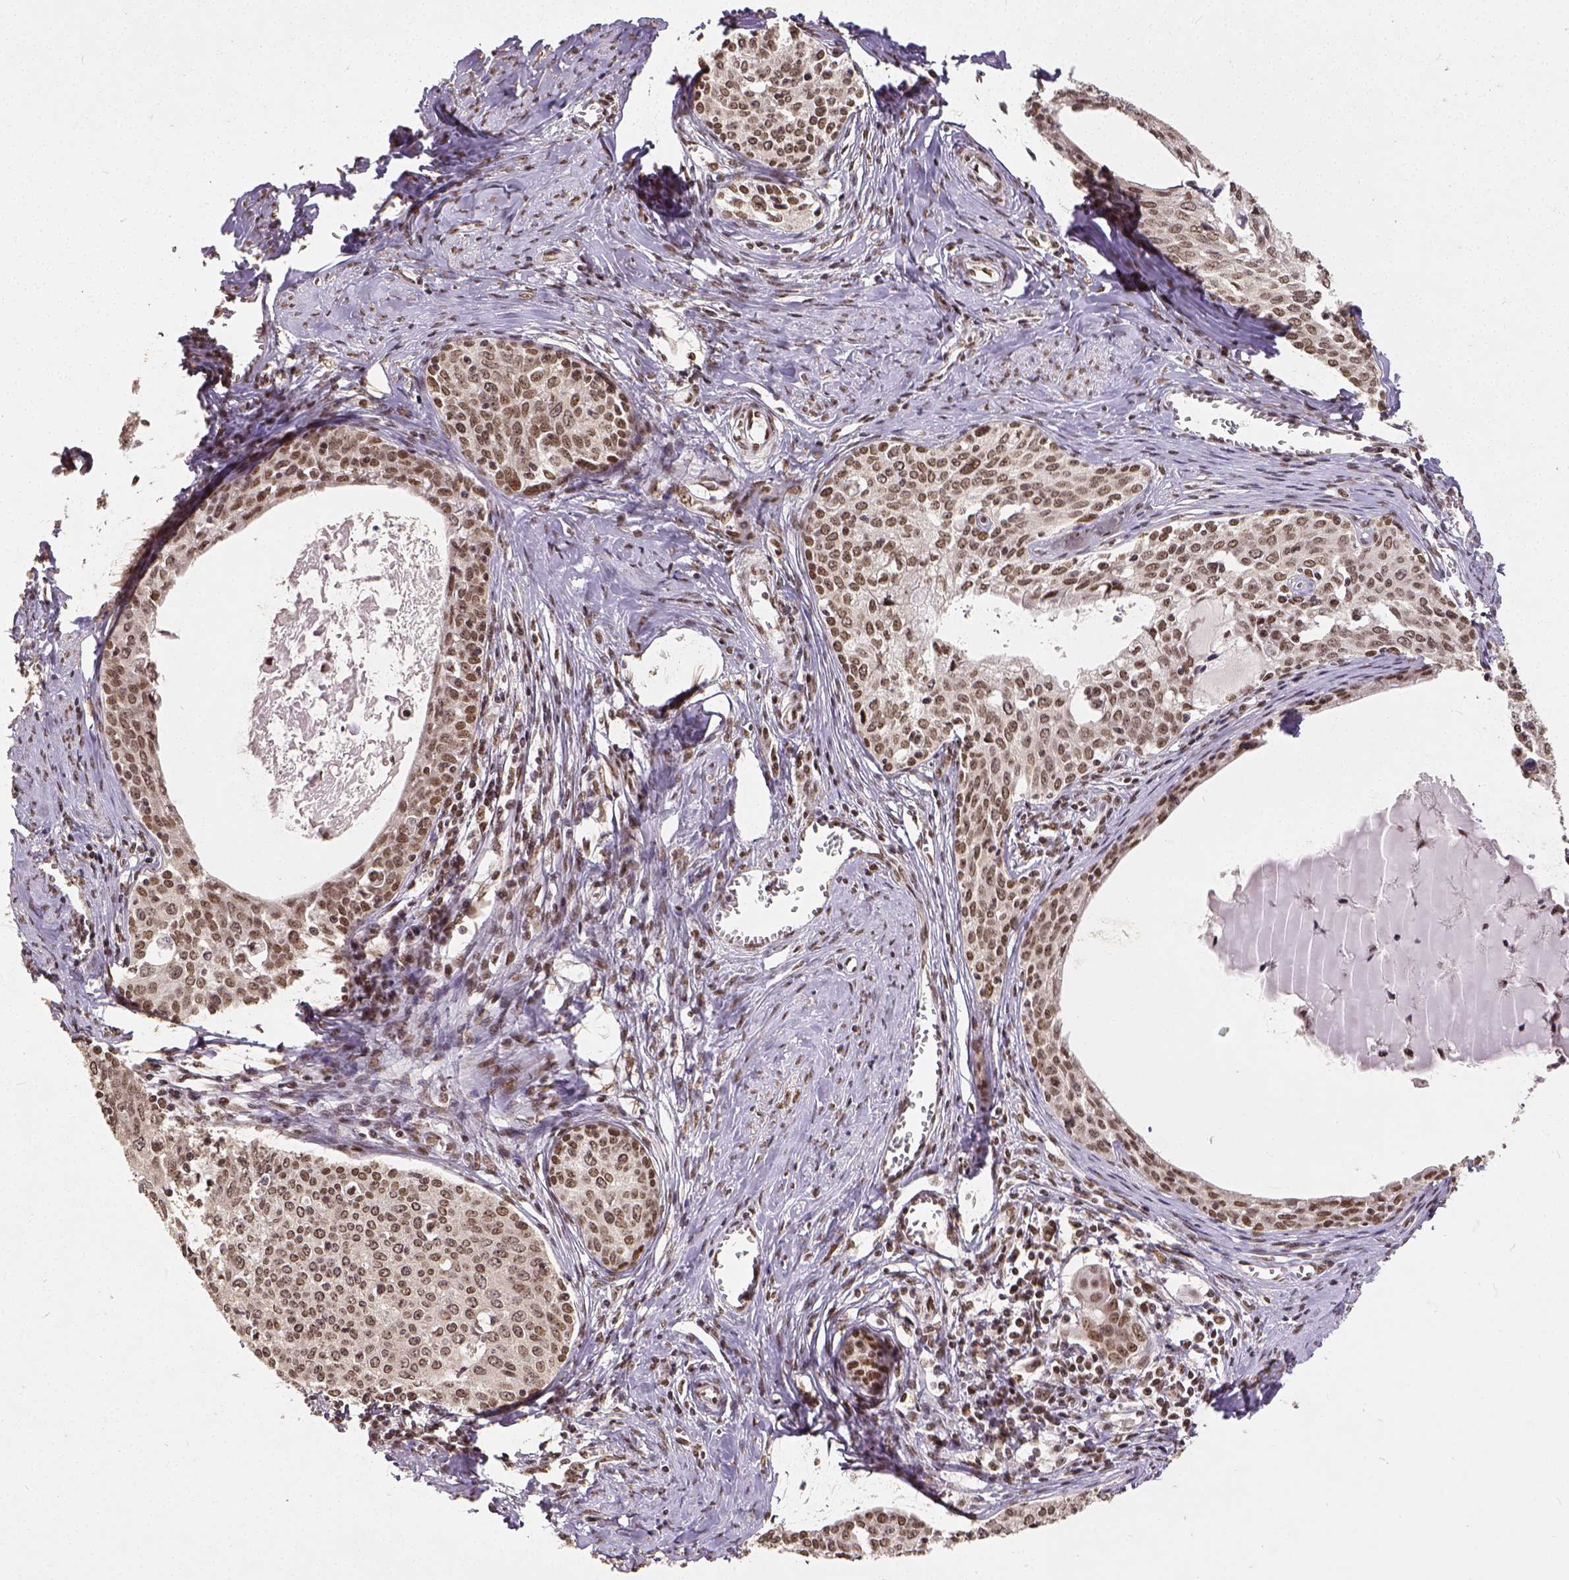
{"staining": {"intensity": "moderate", "quantity": ">75%", "location": "nuclear"}, "tissue": "cervical cancer", "cell_type": "Tumor cells", "image_type": "cancer", "snomed": [{"axis": "morphology", "description": "Squamous cell carcinoma, NOS"}, {"axis": "morphology", "description": "Adenocarcinoma, NOS"}, {"axis": "topography", "description": "Cervix"}], "caption": "This histopathology image reveals IHC staining of cervical cancer (squamous cell carcinoma), with medium moderate nuclear expression in approximately >75% of tumor cells.", "gene": "ATRX", "patient": {"sex": "female", "age": 52}}